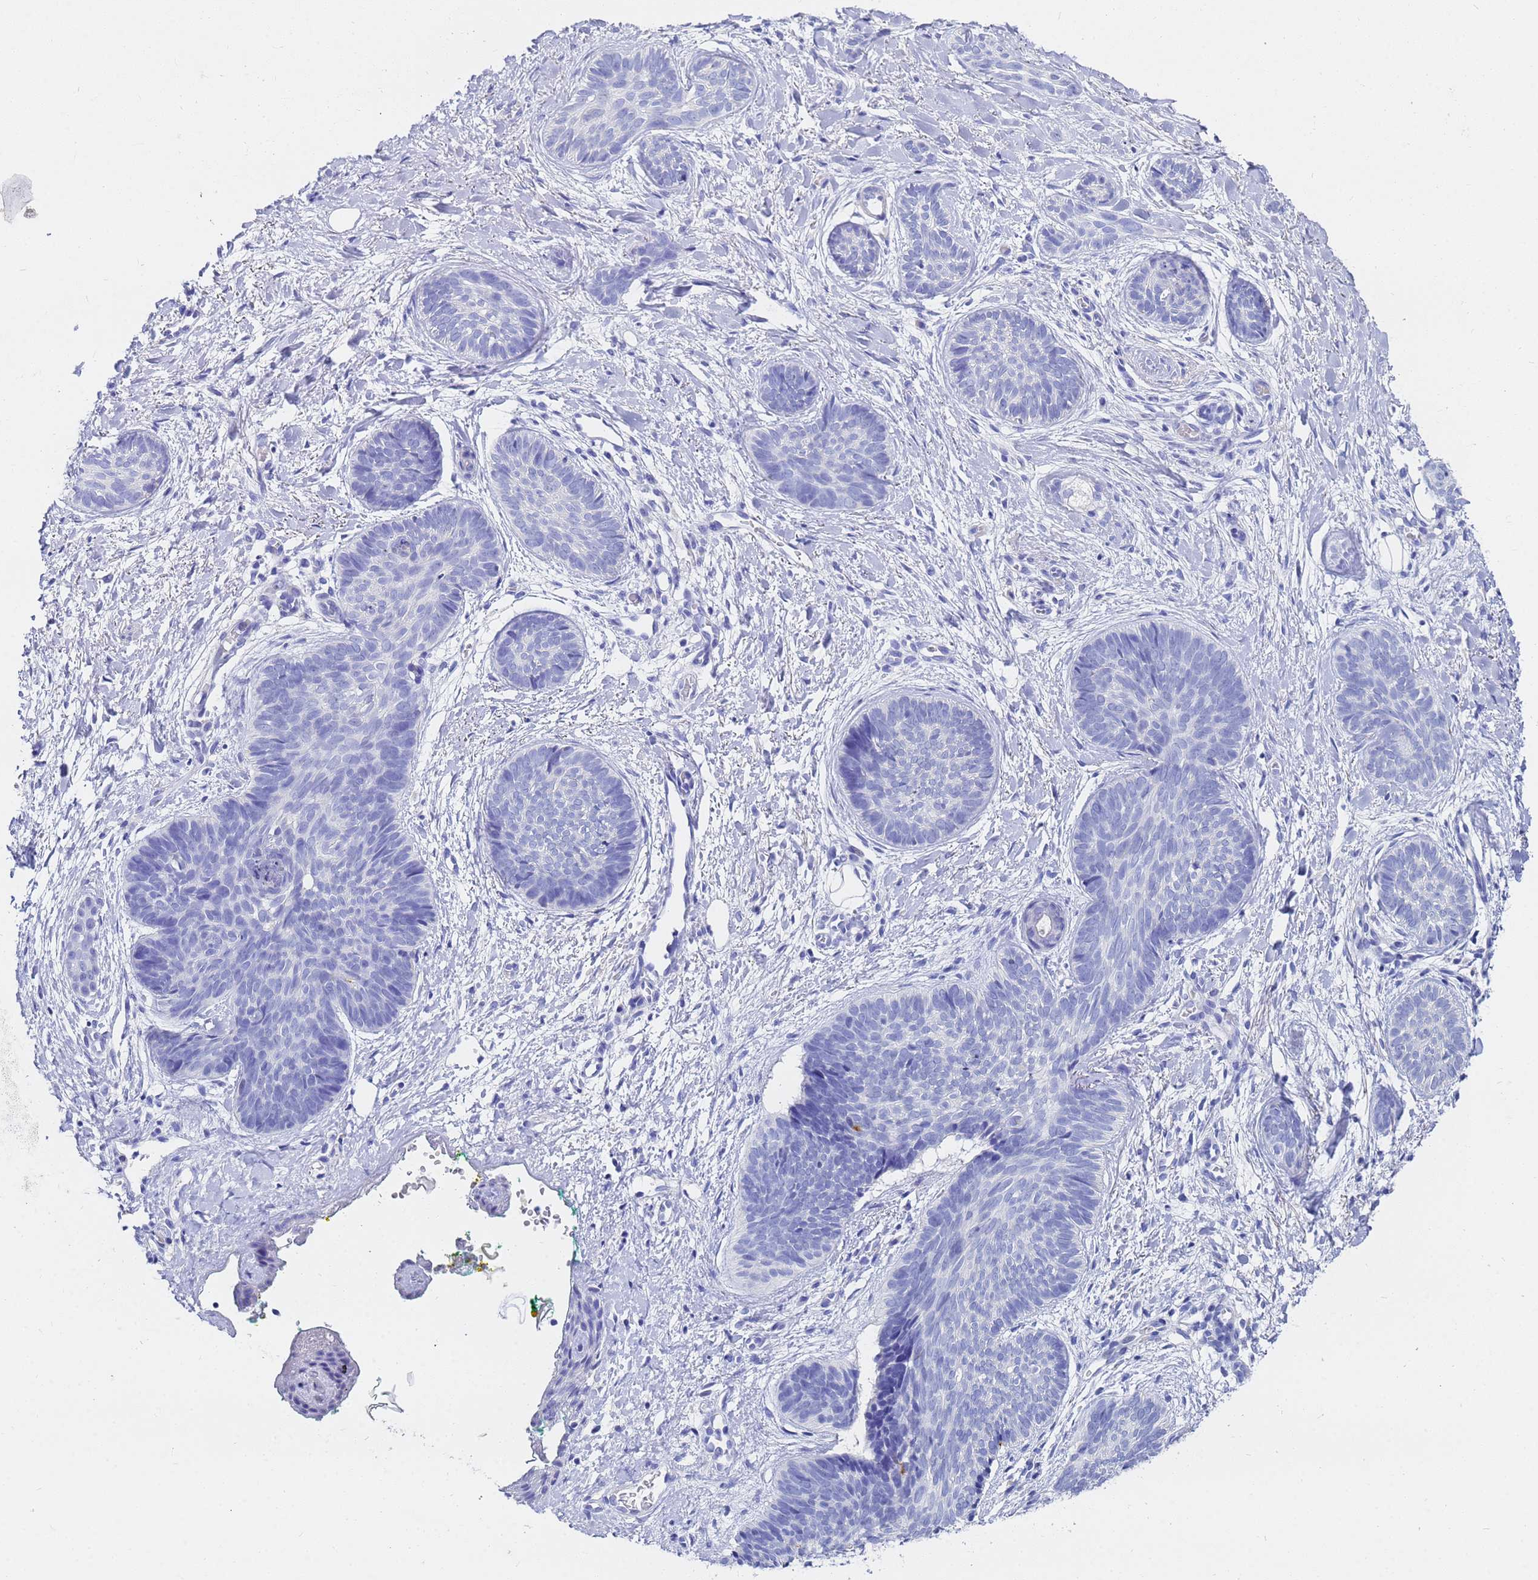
{"staining": {"intensity": "negative", "quantity": "none", "location": "none"}, "tissue": "skin cancer", "cell_type": "Tumor cells", "image_type": "cancer", "snomed": [{"axis": "morphology", "description": "Basal cell carcinoma"}, {"axis": "topography", "description": "Skin"}], "caption": "The IHC photomicrograph has no significant expression in tumor cells of skin cancer (basal cell carcinoma) tissue.", "gene": "C2orf72", "patient": {"sex": "female", "age": 81}}